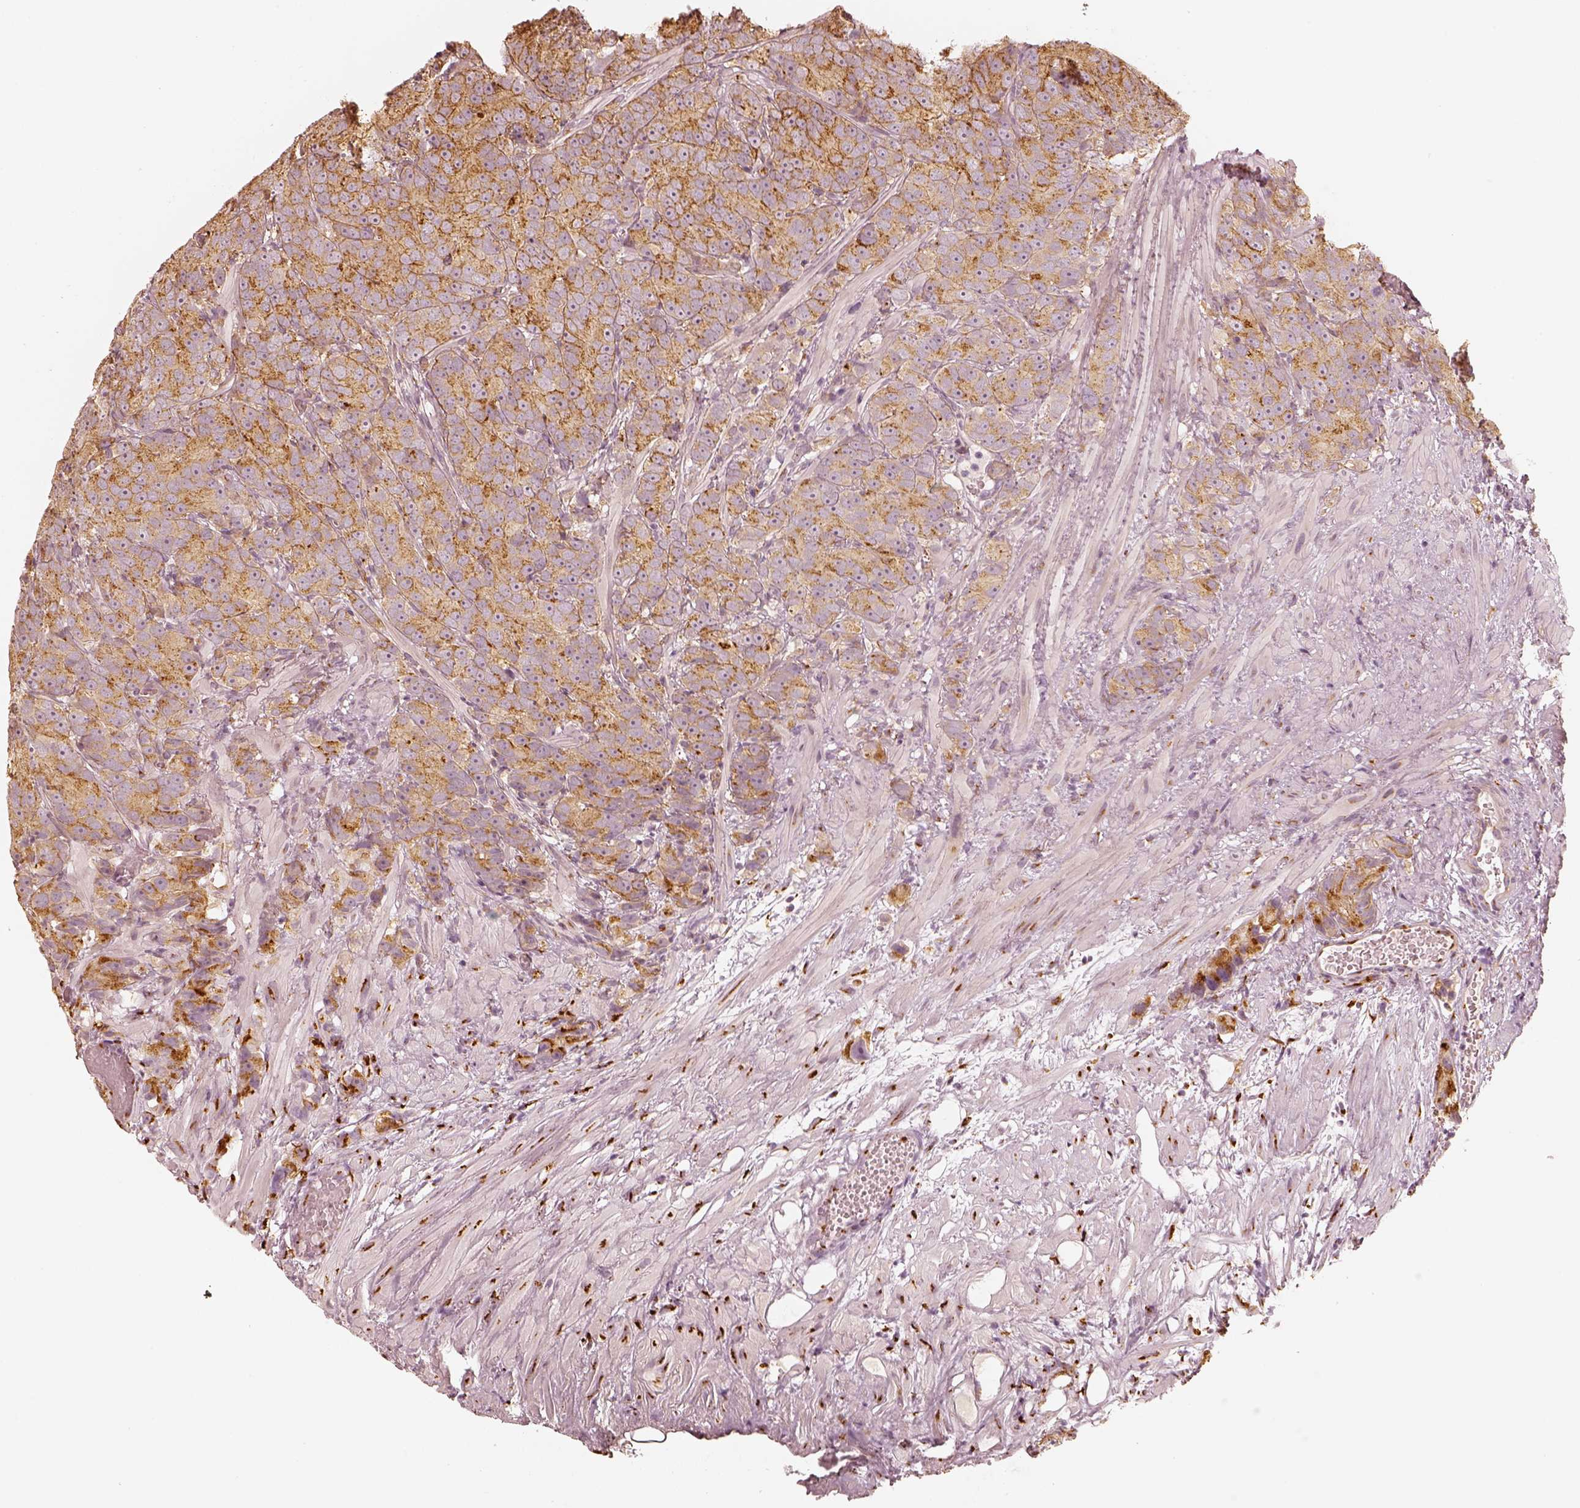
{"staining": {"intensity": "moderate", "quantity": "25%-75%", "location": "cytoplasmic/membranous"}, "tissue": "prostate cancer", "cell_type": "Tumor cells", "image_type": "cancer", "snomed": [{"axis": "morphology", "description": "Adenocarcinoma, High grade"}, {"axis": "topography", "description": "Prostate"}], "caption": "Protein positivity by immunohistochemistry (IHC) displays moderate cytoplasmic/membranous staining in approximately 25%-75% of tumor cells in prostate cancer. (DAB (3,3'-diaminobenzidine) IHC with brightfield microscopy, high magnification).", "gene": "GORASP2", "patient": {"sex": "male", "age": 90}}